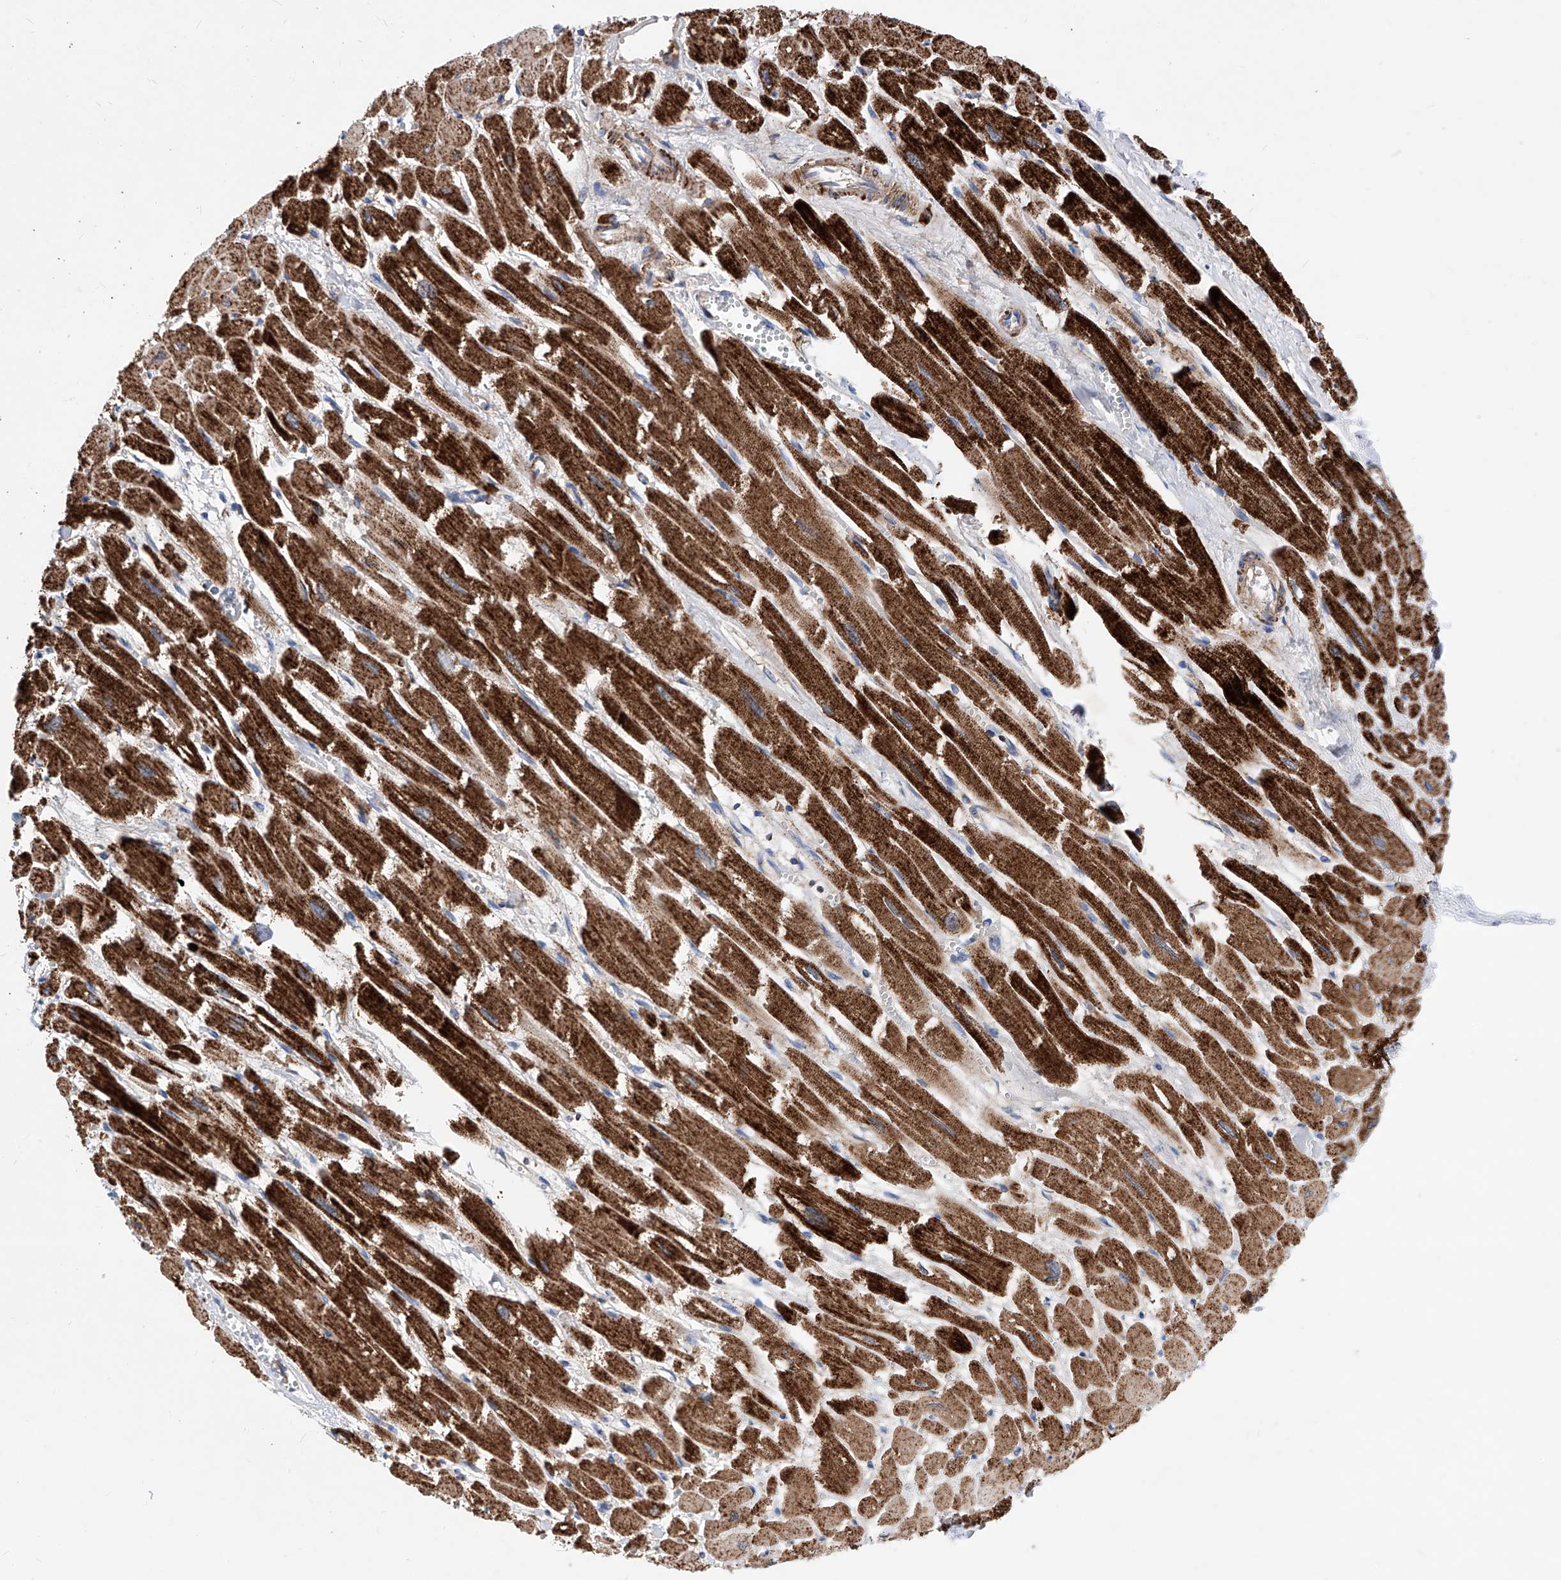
{"staining": {"intensity": "strong", "quantity": ">75%", "location": "cytoplasmic/membranous"}, "tissue": "heart muscle", "cell_type": "Cardiomyocytes", "image_type": "normal", "snomed": [{"axis": "morphology", "description": "Normal tissue, NOS"}, {"axis": "topography", "description": "Heart"}], "caption": "This image demonstrates immunohistochemistry staining of benign human heart muscle, with high strong cytoplasmic/membranous staining in about >75% of cardiomyocytes.", "gene": "HRNR", "patient": {"sex": "male", "age": 54}}